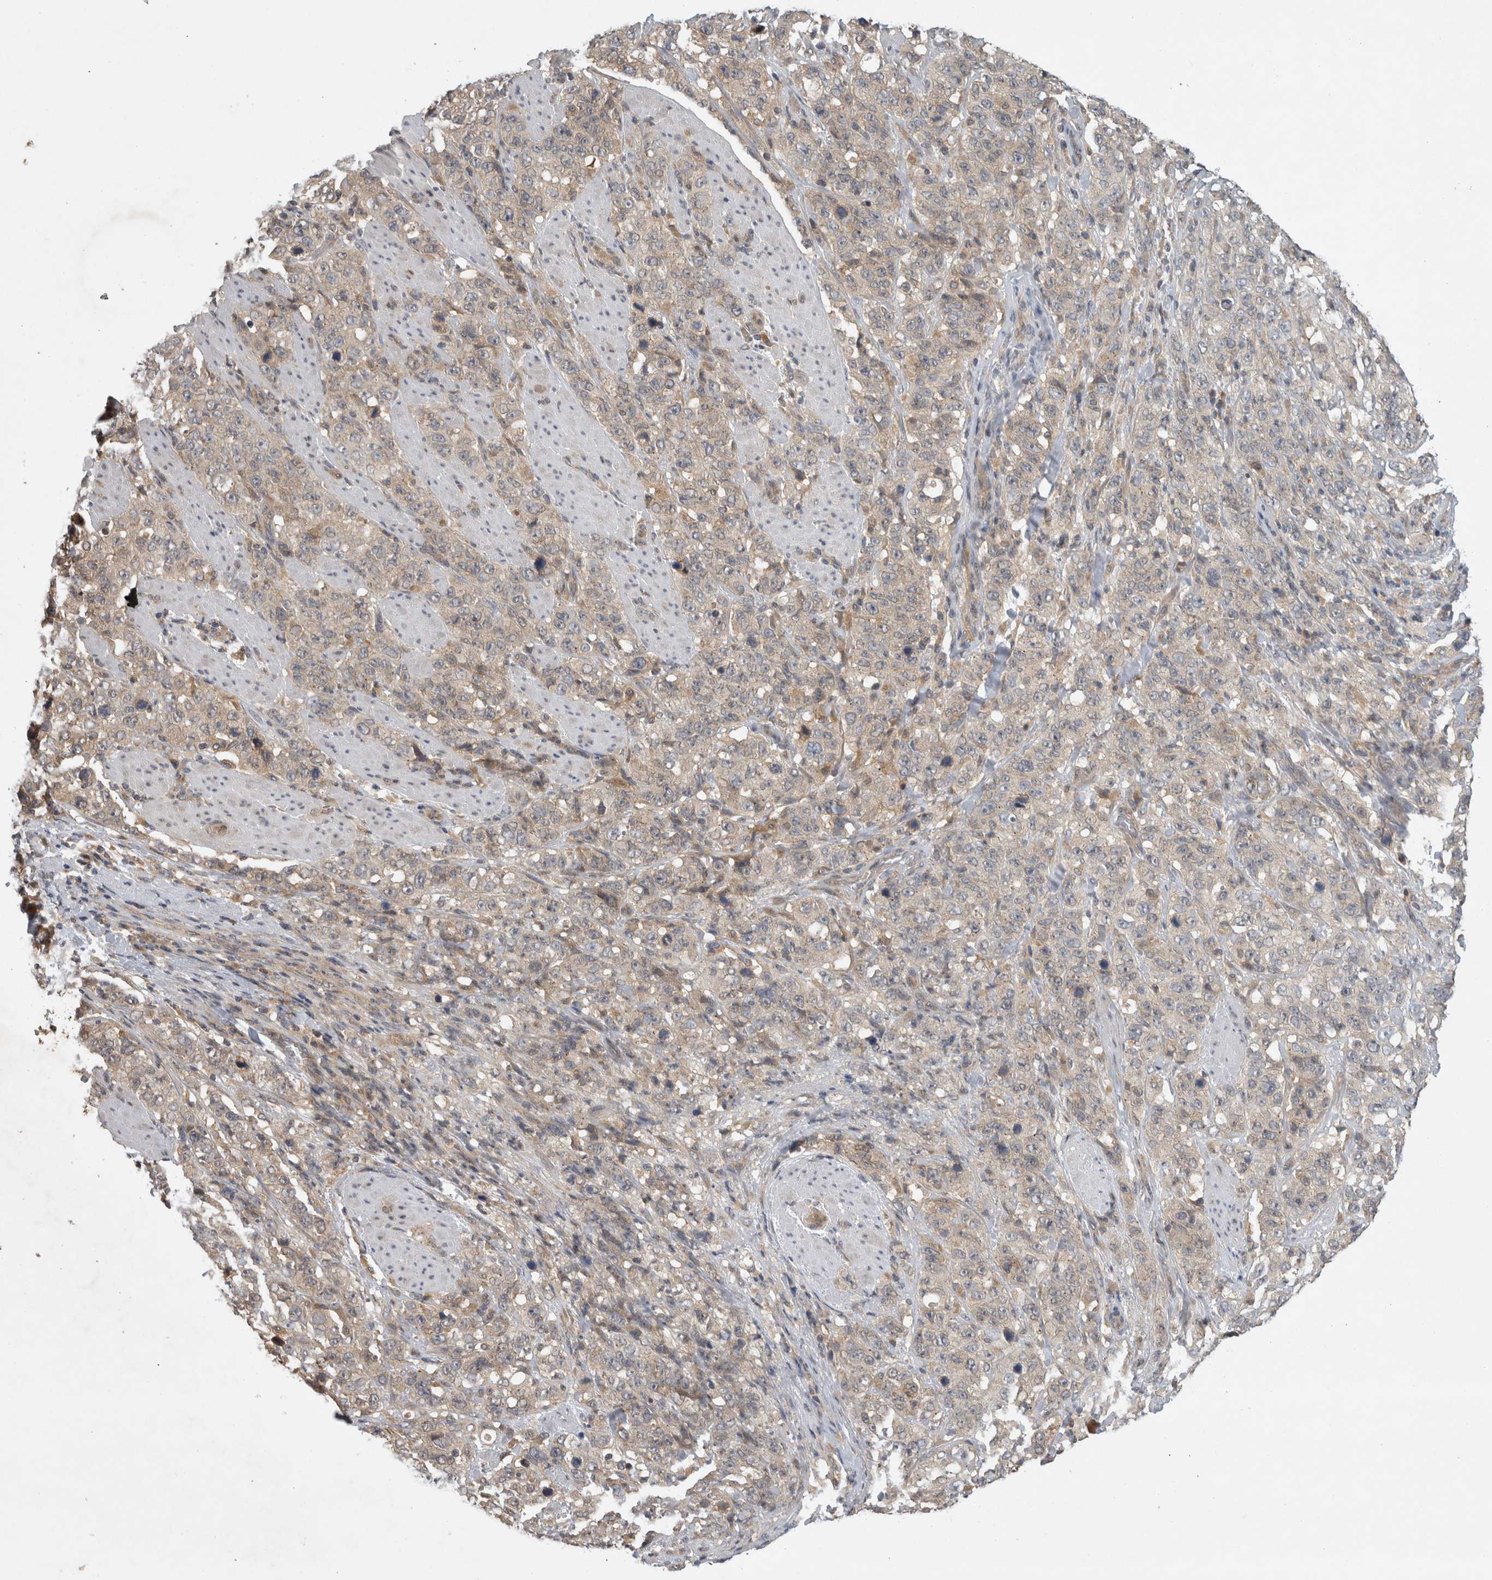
{"staining": {"intensity": "weak", "quantity": "<25%", "location": "cytoplasmic/membranous"}, "tissue": "stomach cancer", "cell_type": "Tumor cells", "image_type": "cancer", "snomed": [{"axis": "morphology", "description": "Adenocarcinoma, NOS"}, {"axis": "topography", "description": "Stomach"}], "caption": "Immunohistochemical staining of human stomach cancer displays no significant positivity in tumor cells.", "gene": "AASDHPPT", "patient": {"sex": "male", "age": 48}}